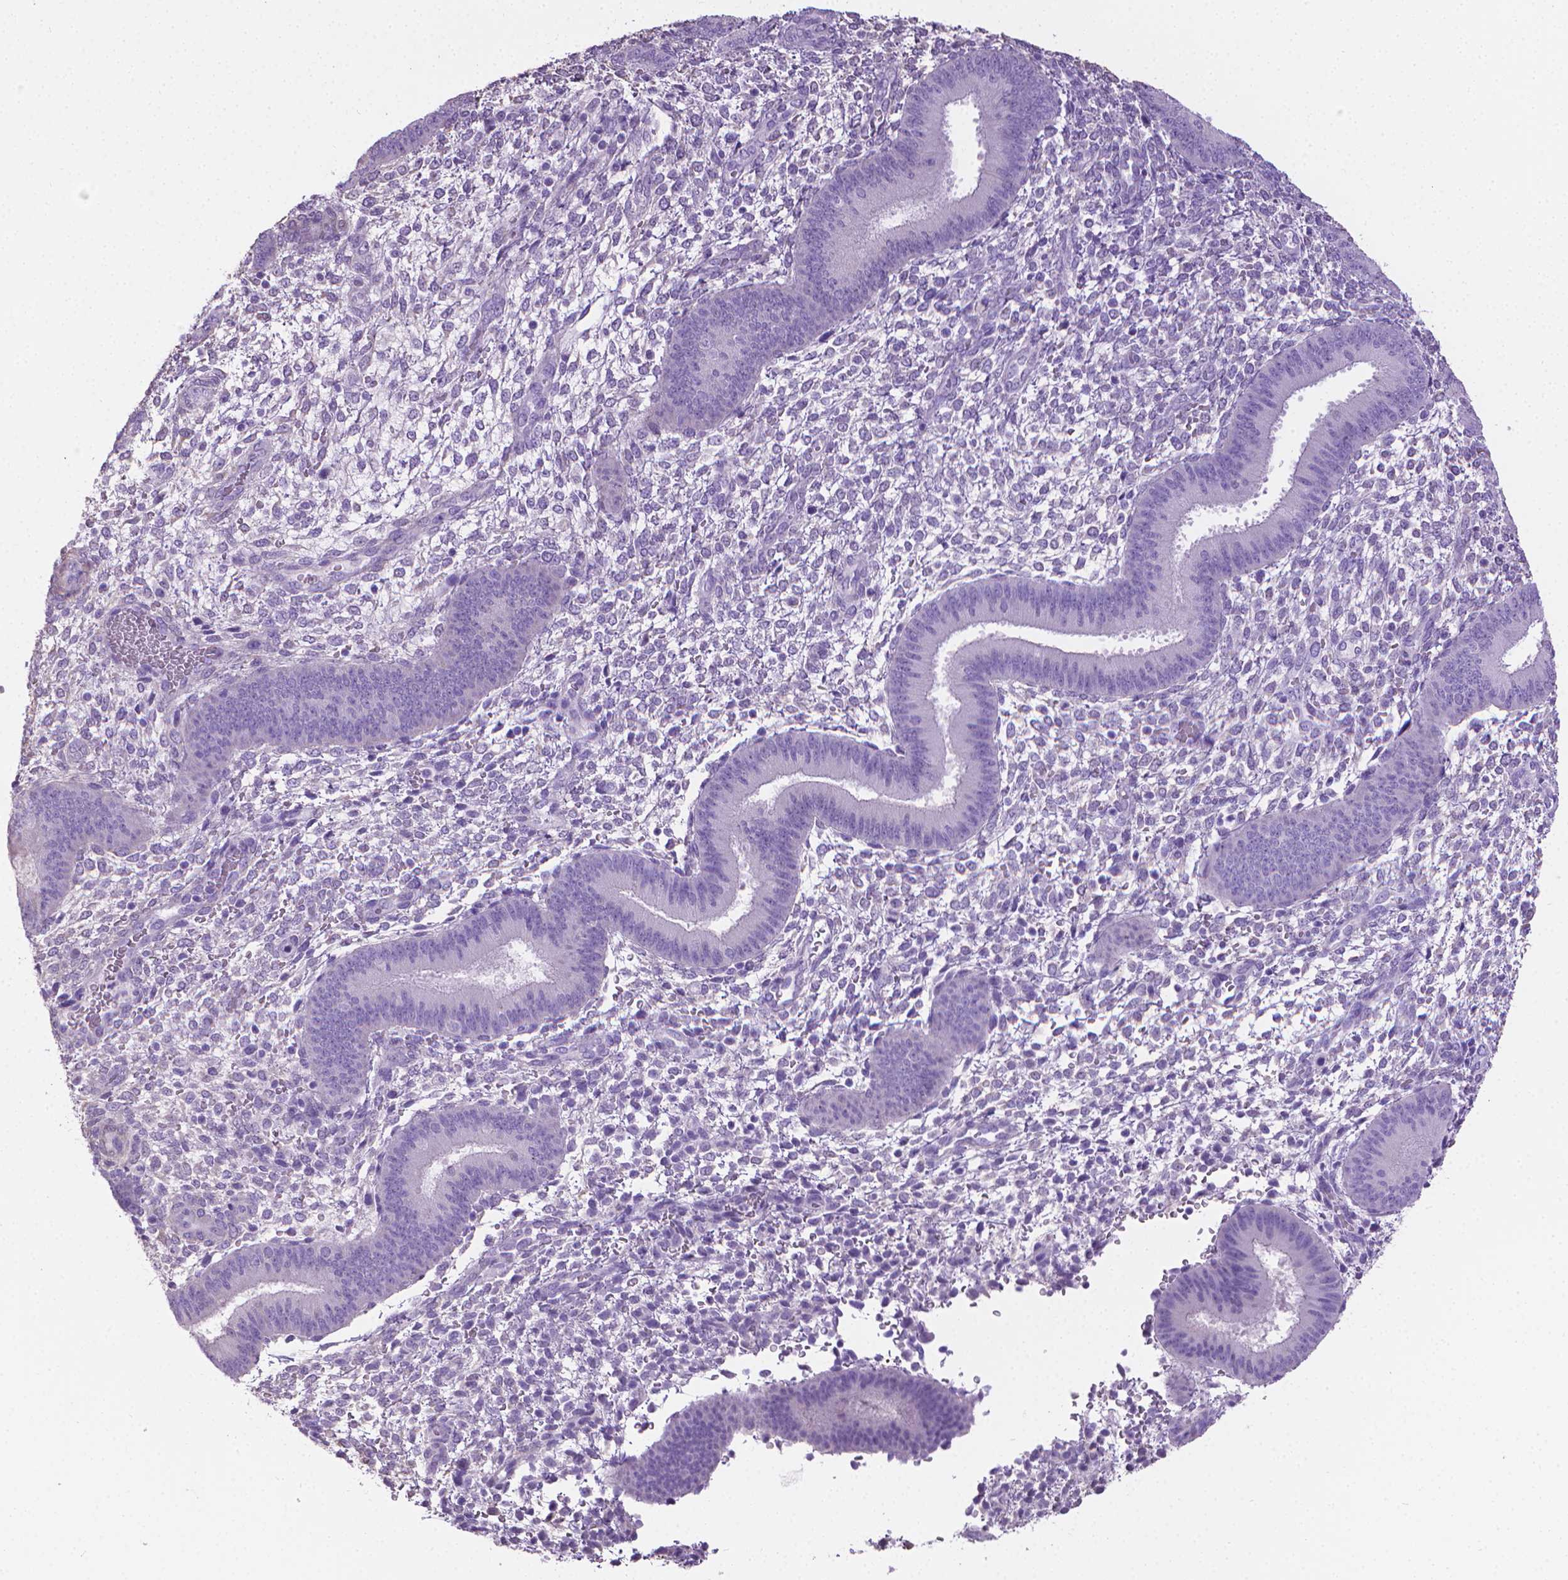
{"staining": {"intensity": "negative", "quantity": "none", "location": "none"}, "tissue": "endometrium", "cell_type": "Cells in endometrial stroma", "image_type": "normal", "snomed": [{"axis": "morphology", "description": "Normal tissue, NOS"}, {"axis": "topography", "description": "Endometrium"}], "caption": "IHC of benign endometrium demonstrates no staining in cells in endometrial stroma.", "gene": "PNMA2", "patient": {"sex": "female", "age": 39}}